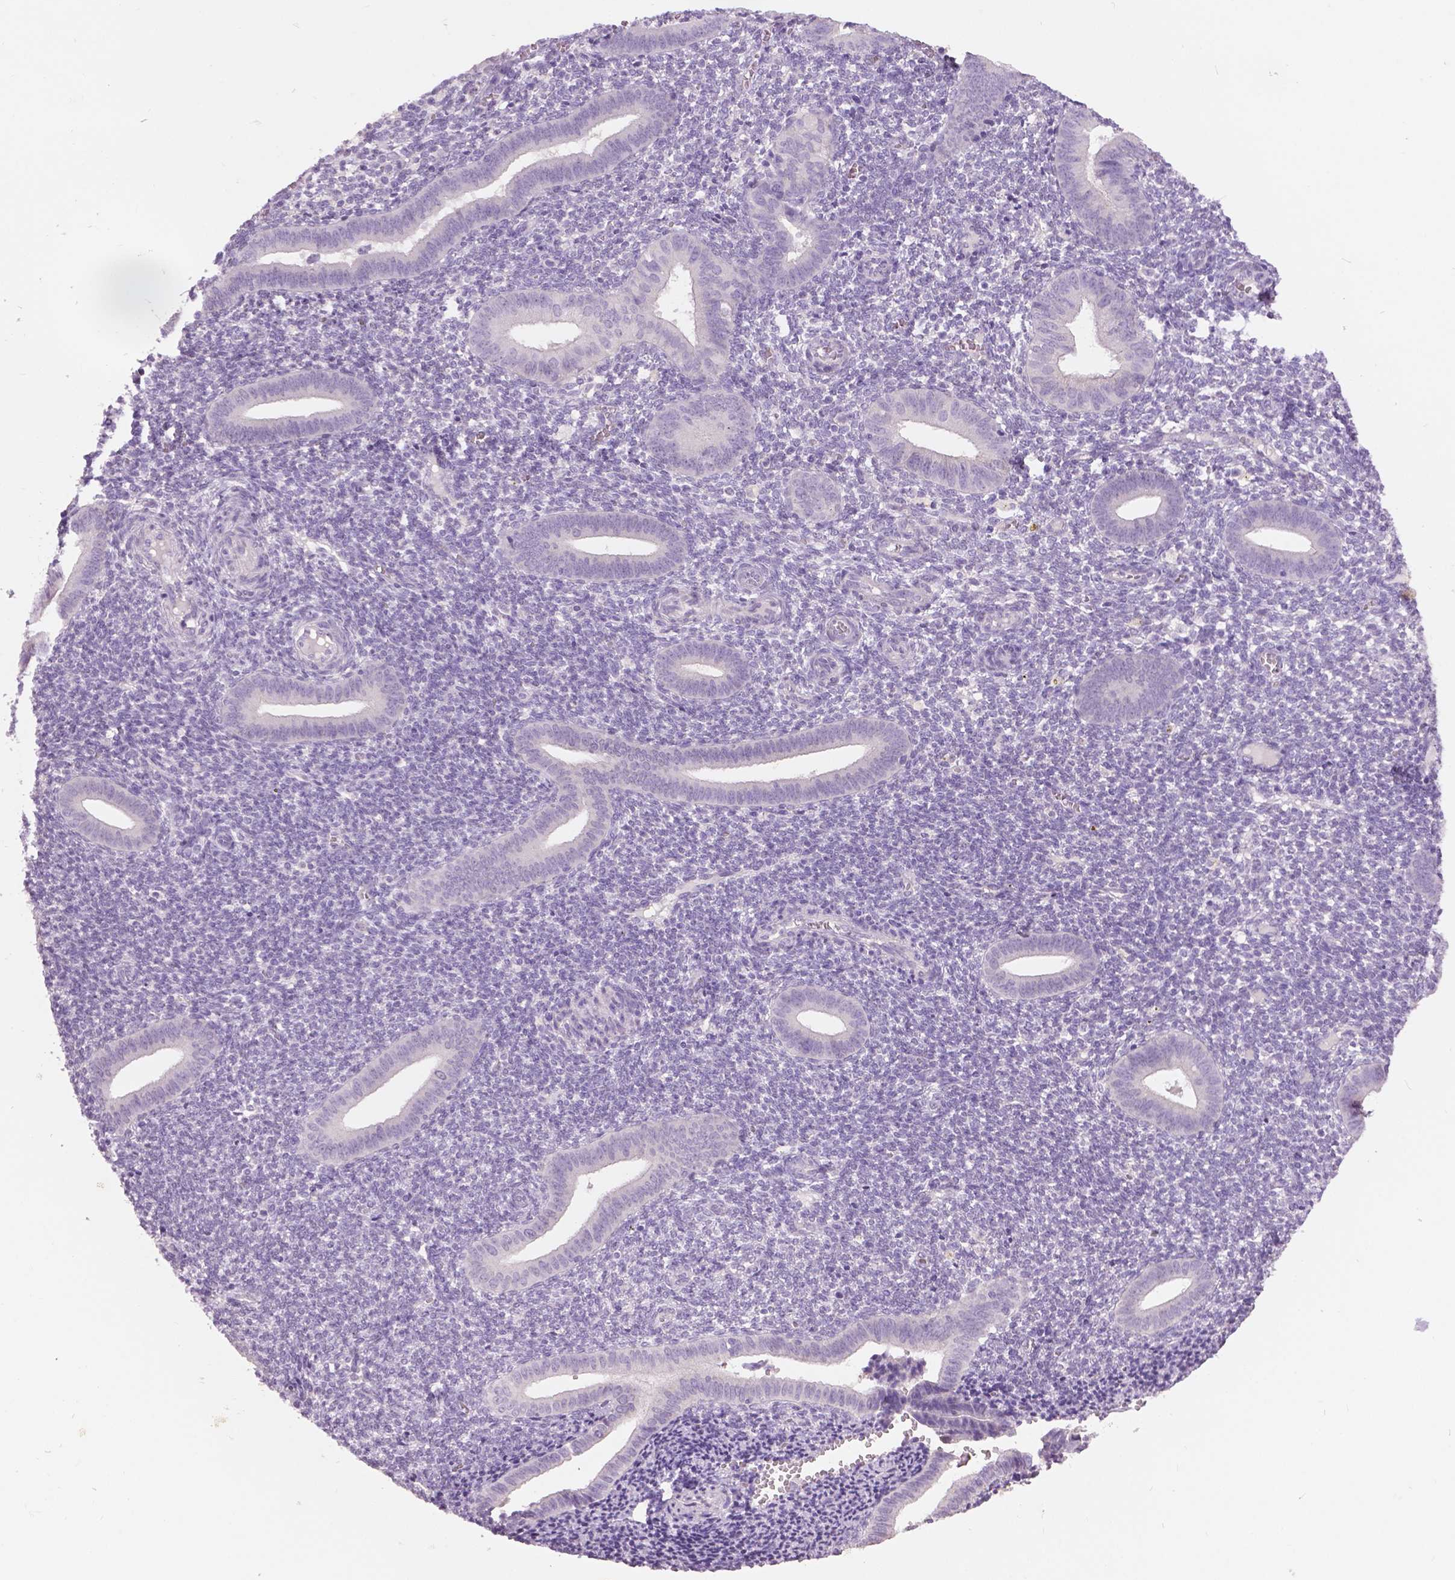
{"staining": {"intensity": "negative", "quantity": "none", "location": "none"}, "tissue": "endometrium", "cell_type": "Cells in endometrial stroma", "image_type": "normal", "snomed": [{"axis": "morphology", "description": "Normal tissue, NOS"}, {"axis": "topography", "description": "Endometrium"}], "caption": "IHC image of unremarkable endometrium: endometrium stained with DAB (3,3'-diaminobenzidine) reveals no significant protein positivity in cells in endometrial stroma.", "gene": "GRIN2A", "patient": {"sex": "female", "age": 25}}